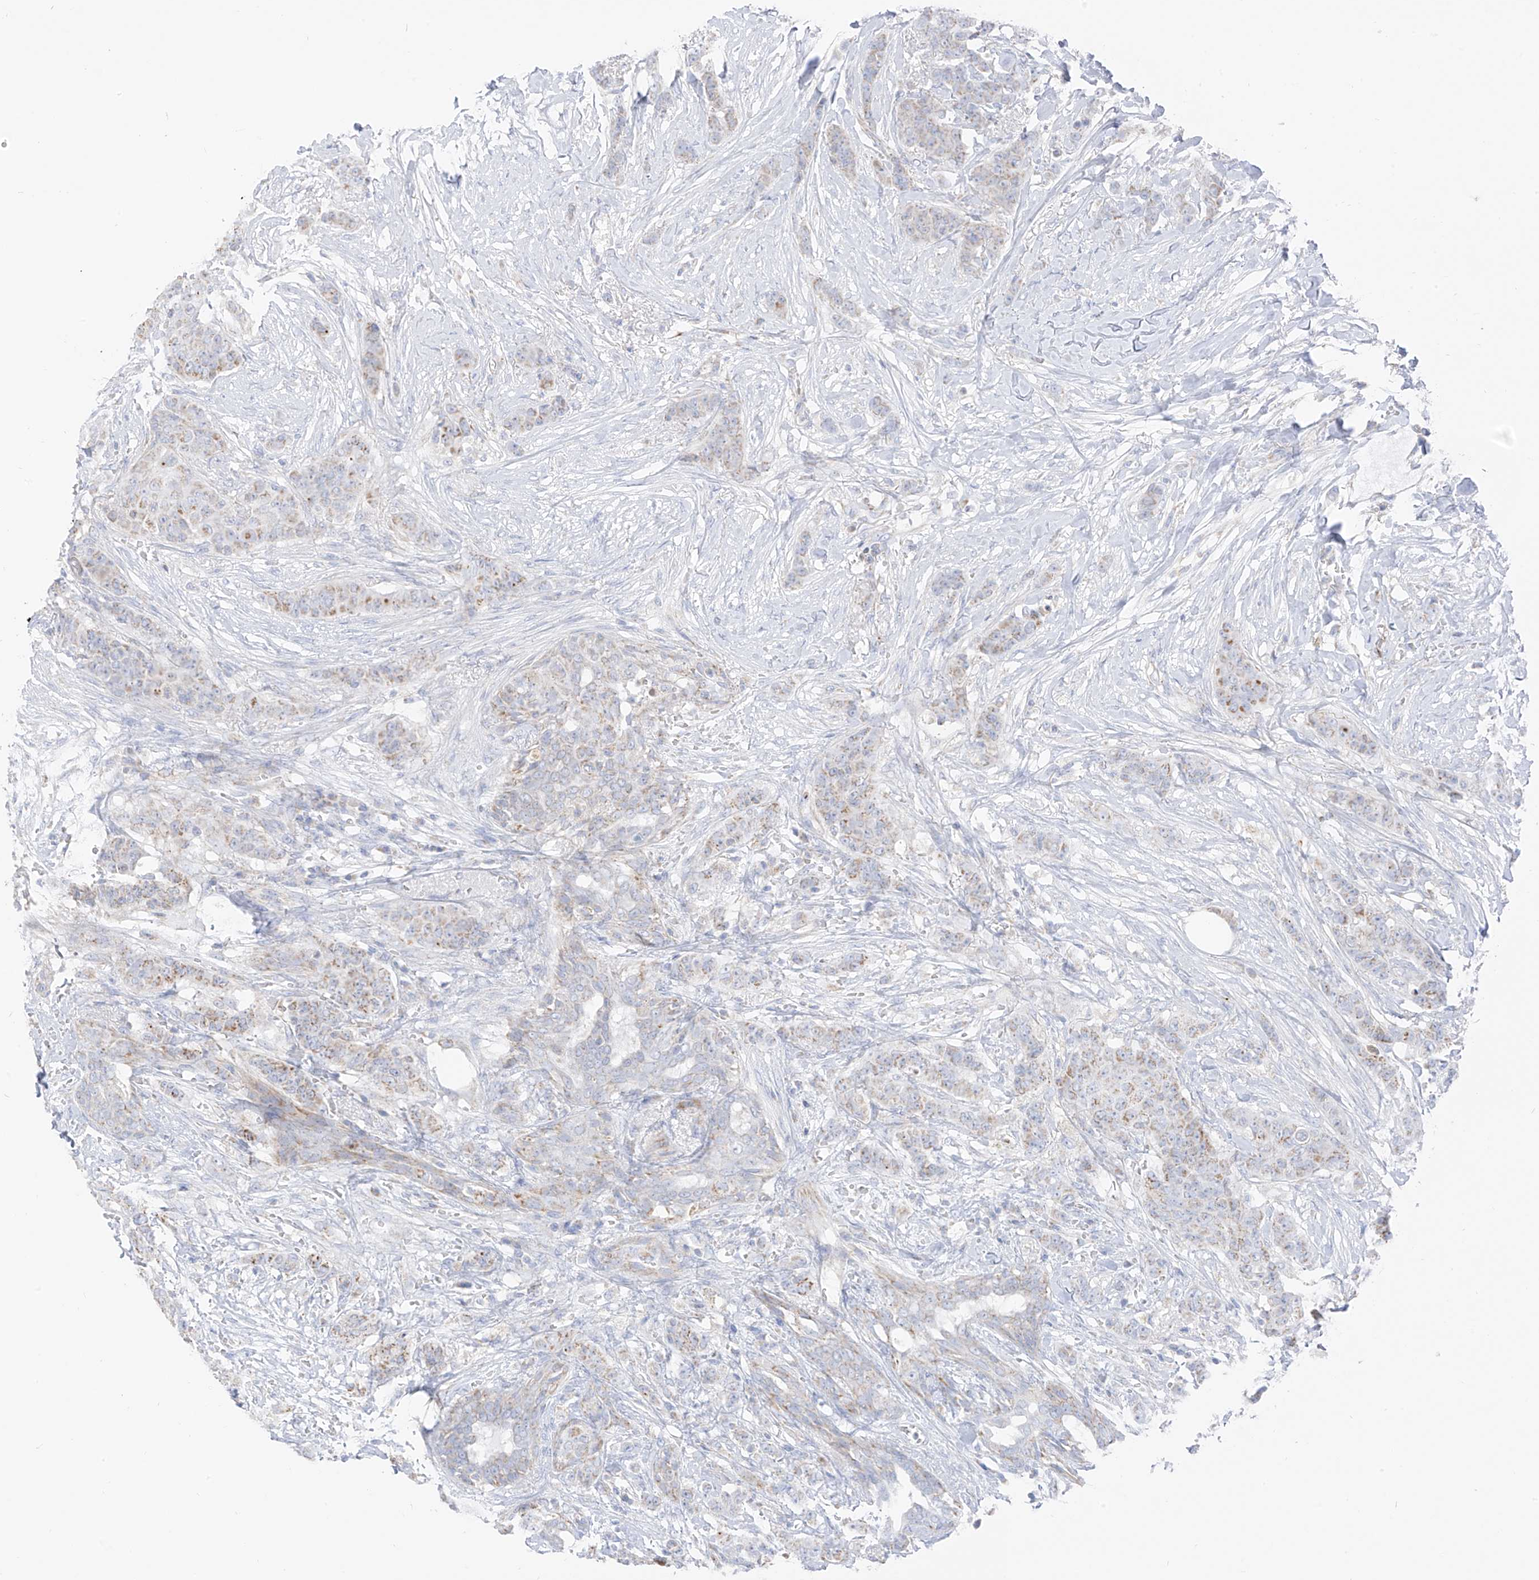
{"staining": {"intensity": "weak", "quantity": "25%-75%", "location": "cytoplasmic/membranous"}, "tissue": "breast cancer", "cell_type": "Tumor cells", "image_type": "cancer", "snomed": [{"axis": "morphology", "description": "Duct carcinoma"}, {"axis": "topography", "description": "Breast"}], "caption": "Invasive ductal carcinoma (breast) stained for a protein demonstrates weak cytoplasmic/membranous positivity in tumor cells.", "gene": "ETHE1", "patient": {"sex": "female", "age": 40}}